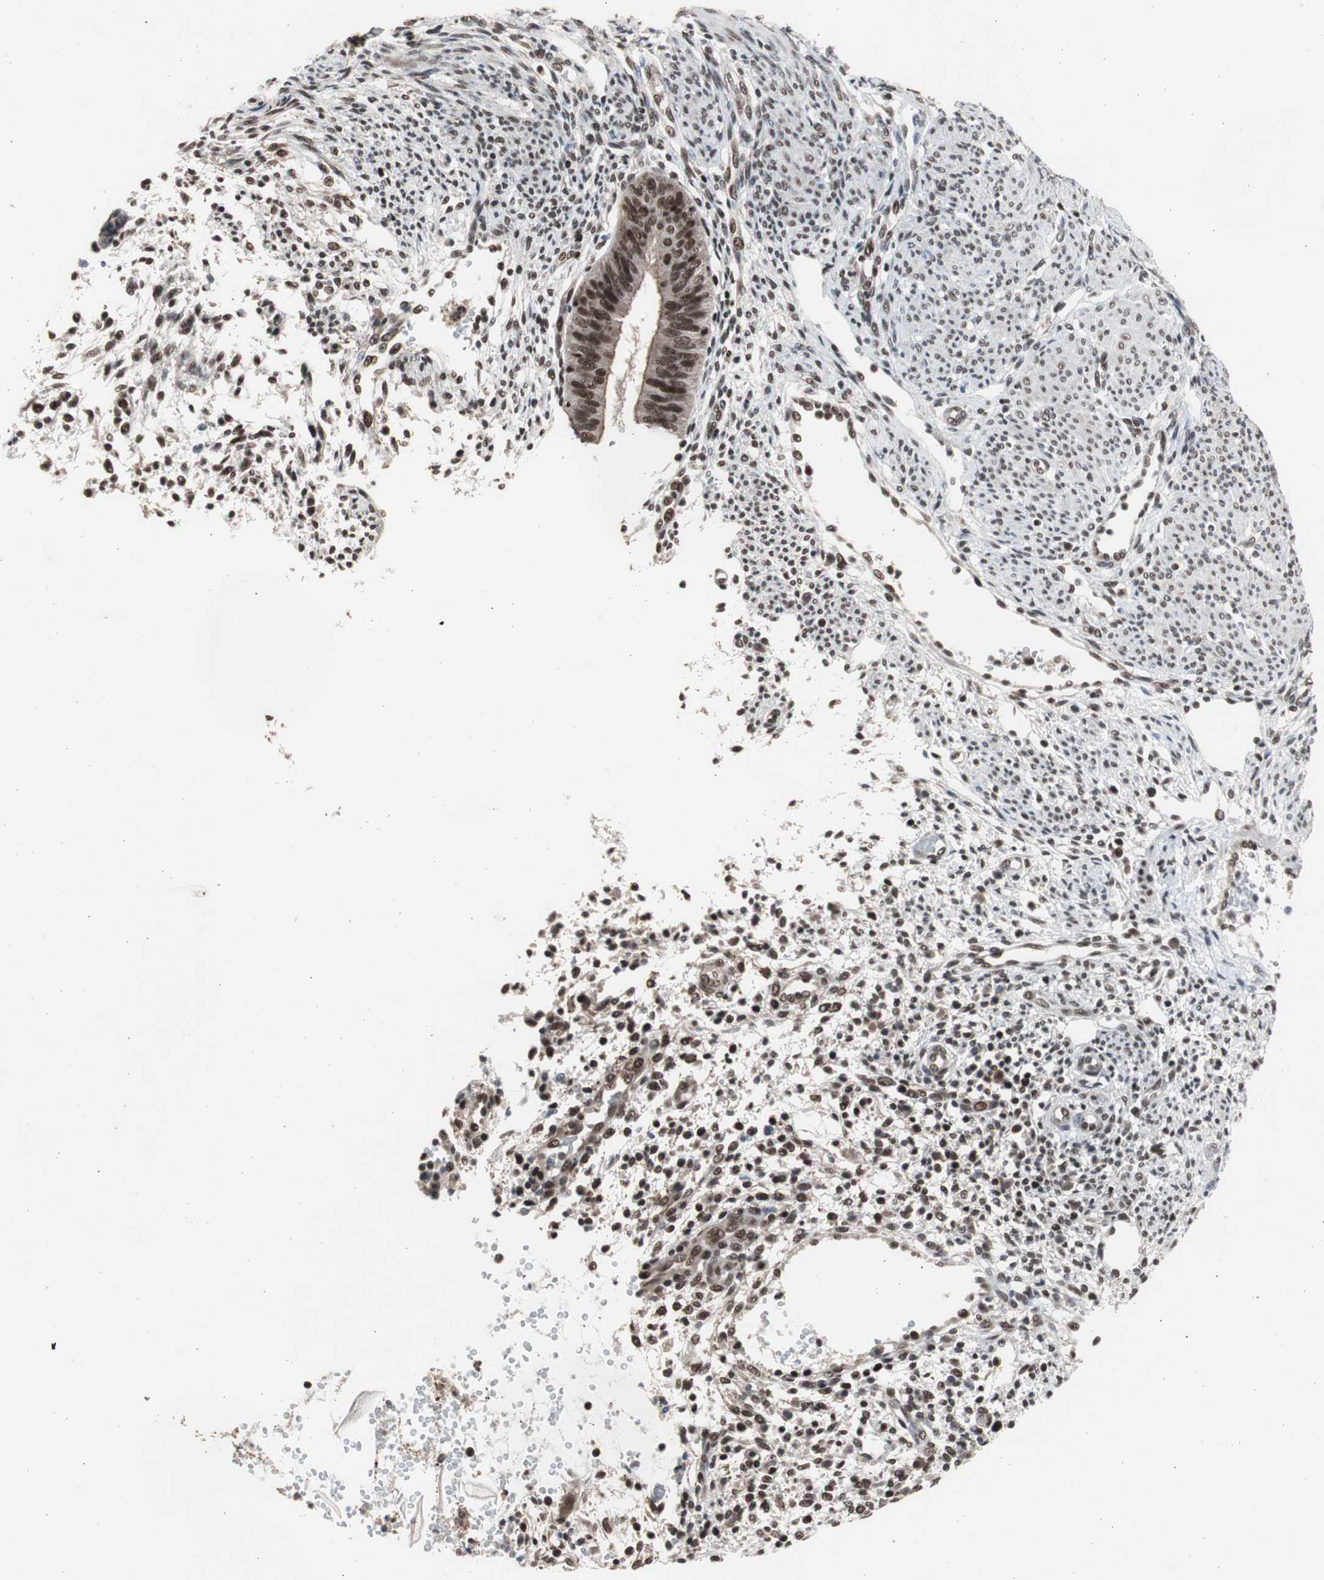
{"staining": {"intensity": "moderate", "quantity": ">75%", "location": "nuclear"}, "tissue": "endometrium", "cell_type": "Cells in endometrial stroma", "image_type": "normal", "snomed": [{"axis": "morphology", "description": "Normal tissue, NOS"}, {"axis": "topography", "description": "Endometrium"}], "caption": "Protein analysis of normal endometrium displays moderate nuclear staining in approximately >75% of cells in endometrial stroma.", "gene": "RPA1", "patient": {"sex": "female", "age": 35}}